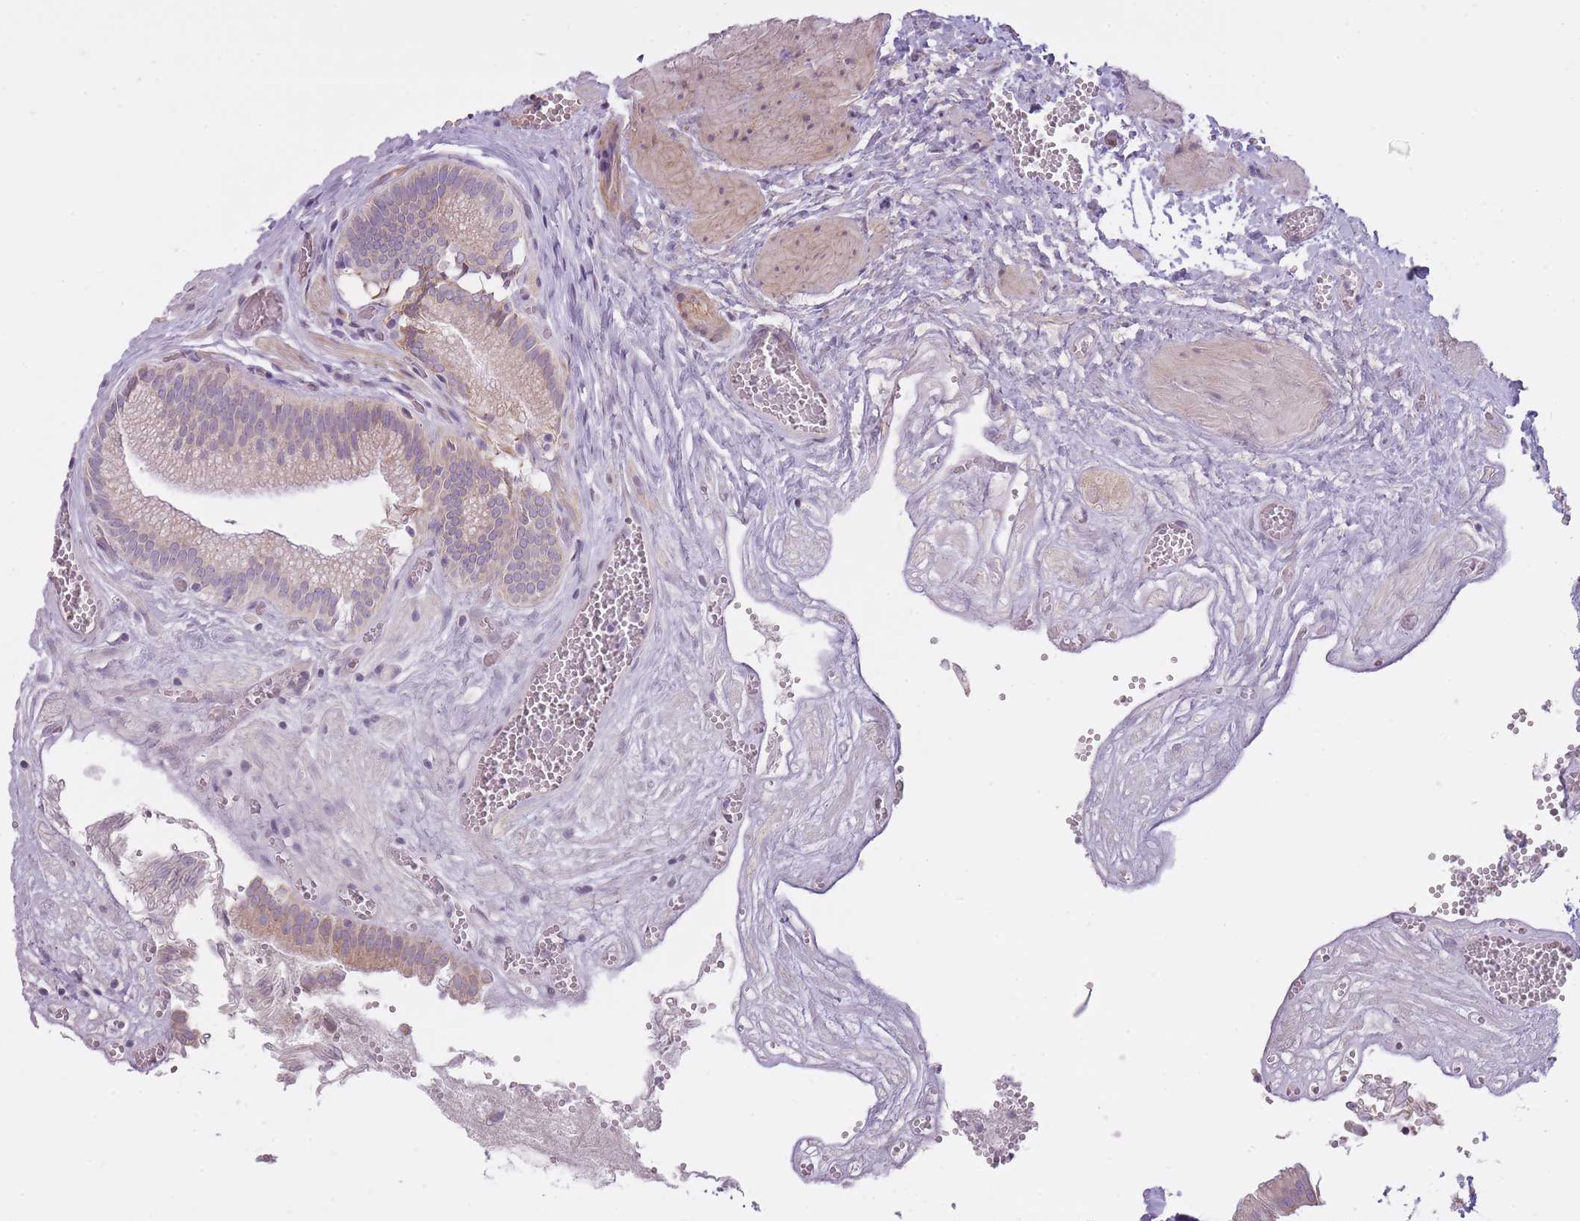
{"staining": {"intensity": "weak", "quantity": "<25%", "location": "cytoplasmic/membranous"}, "tissue": "gallbladder", "cell_type": "Glandular cells", "image_type": "normal", "snomed": [{"axis": "morphology", "description": "Normal tissue, NOS"}, {"axis": "topography", "description": "Gallbladder"}, {"axis": "topography", "description": "Peripheral nerve tissue"}], "caption": "This is a photomicrograph of immunohistochemistry (IHC) staining of benign gallbladder, which shows no positivity in glandular cells.", "gene": "PGRMC2", "patient": {"sex": "male", "age": 17}}